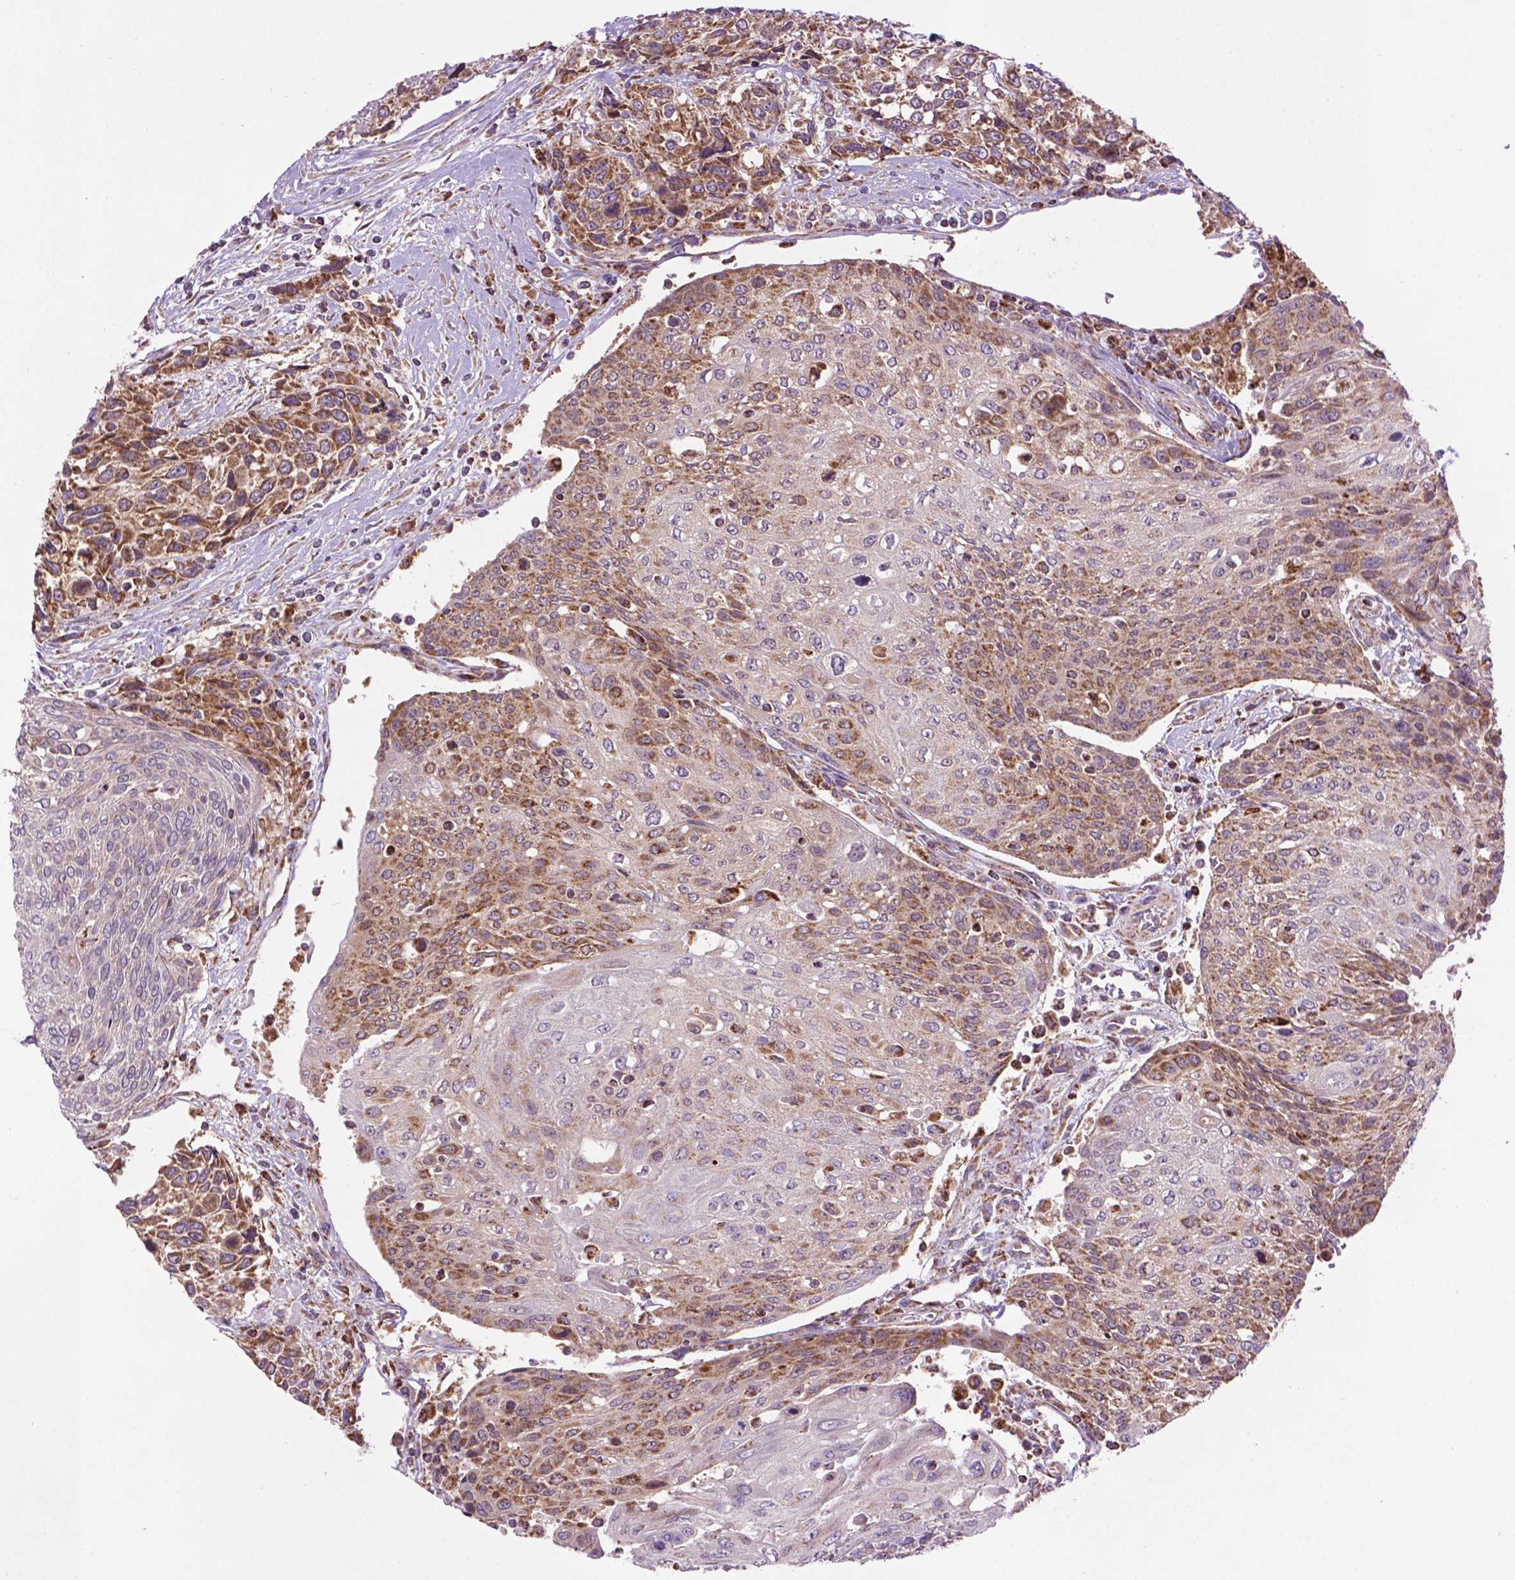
{"staining": {"intensity": "moderate", "quantity": ">75%", "location": "cytoplasmic/membranous"}, "tissue": "urothelial cancer", "cell_type": "Tumor cells", "image_type": "cancer", "snomed": [{"axis": "morphology", "description": "Urothelial carcinoma, High grade"}, {"axis": "topography", "description": "Urinary bladder"}], "caption": "Approximately >75% of tumor cells in urothelial carcinoma (high-grade) exhibit moderate cytoplasmic/membranous protein positivity as visualized by brown immunohistochemical staining.", "gene": "PYCR3", "patient": {"sex": "female", "age": 70}}